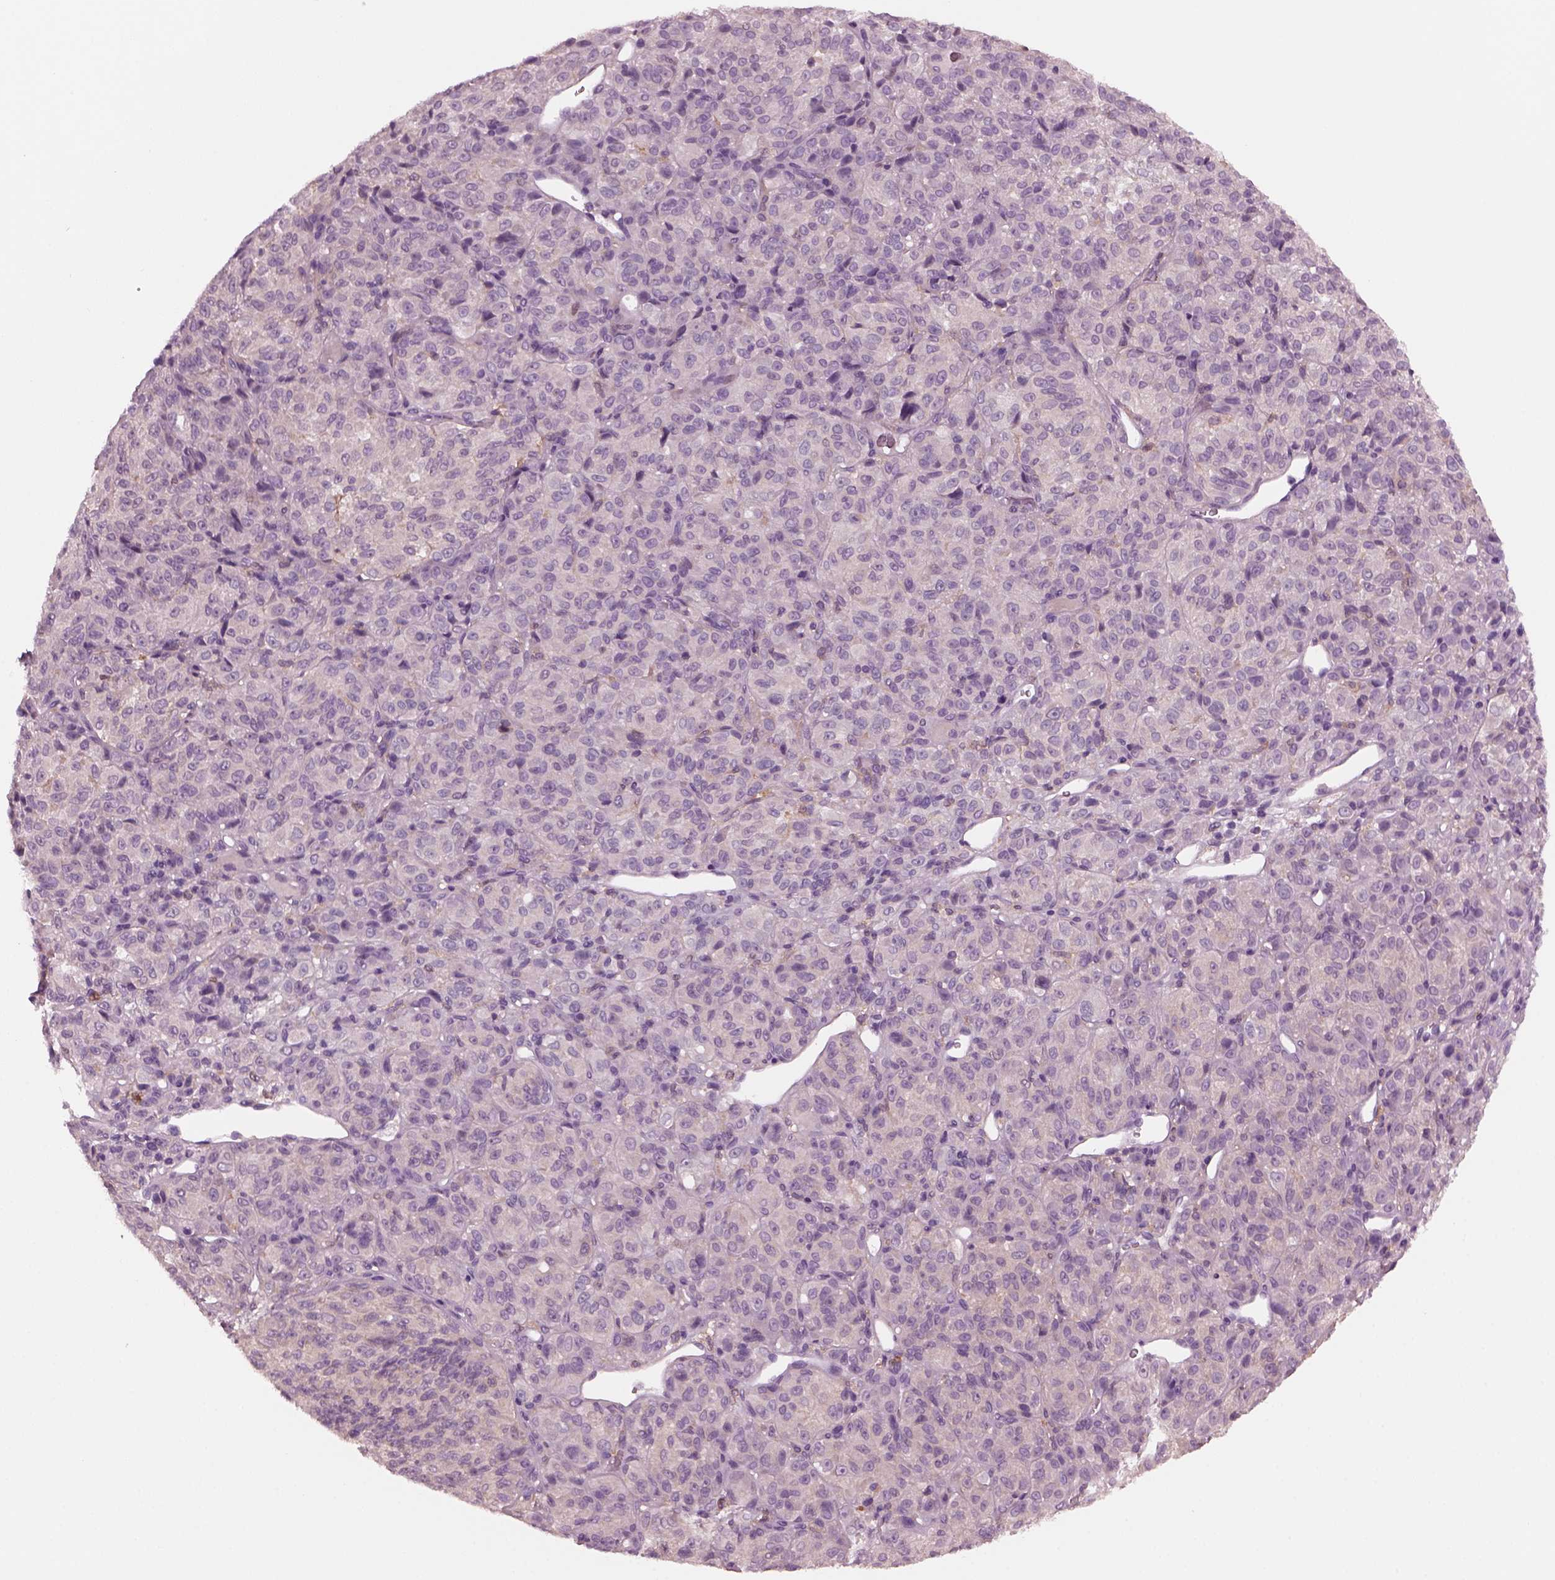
{"staining": {"intensity": "negative", "quantity": "none", "location": "none"}, "tissue": "melanoma", "cell_type": "Tumor cells", "image_type": "cancer", "snomed": [{"axis": "morphology", "description": "Malignant melanoma, Metastatic site"}, {"axis": "topography", "description": "Brain"}], "caption": "This is an IHC image of melanoma. There is no positivity in tumor cells.", "gene": "SHTN1", "patient": {"sex": "female", "age": 56}}